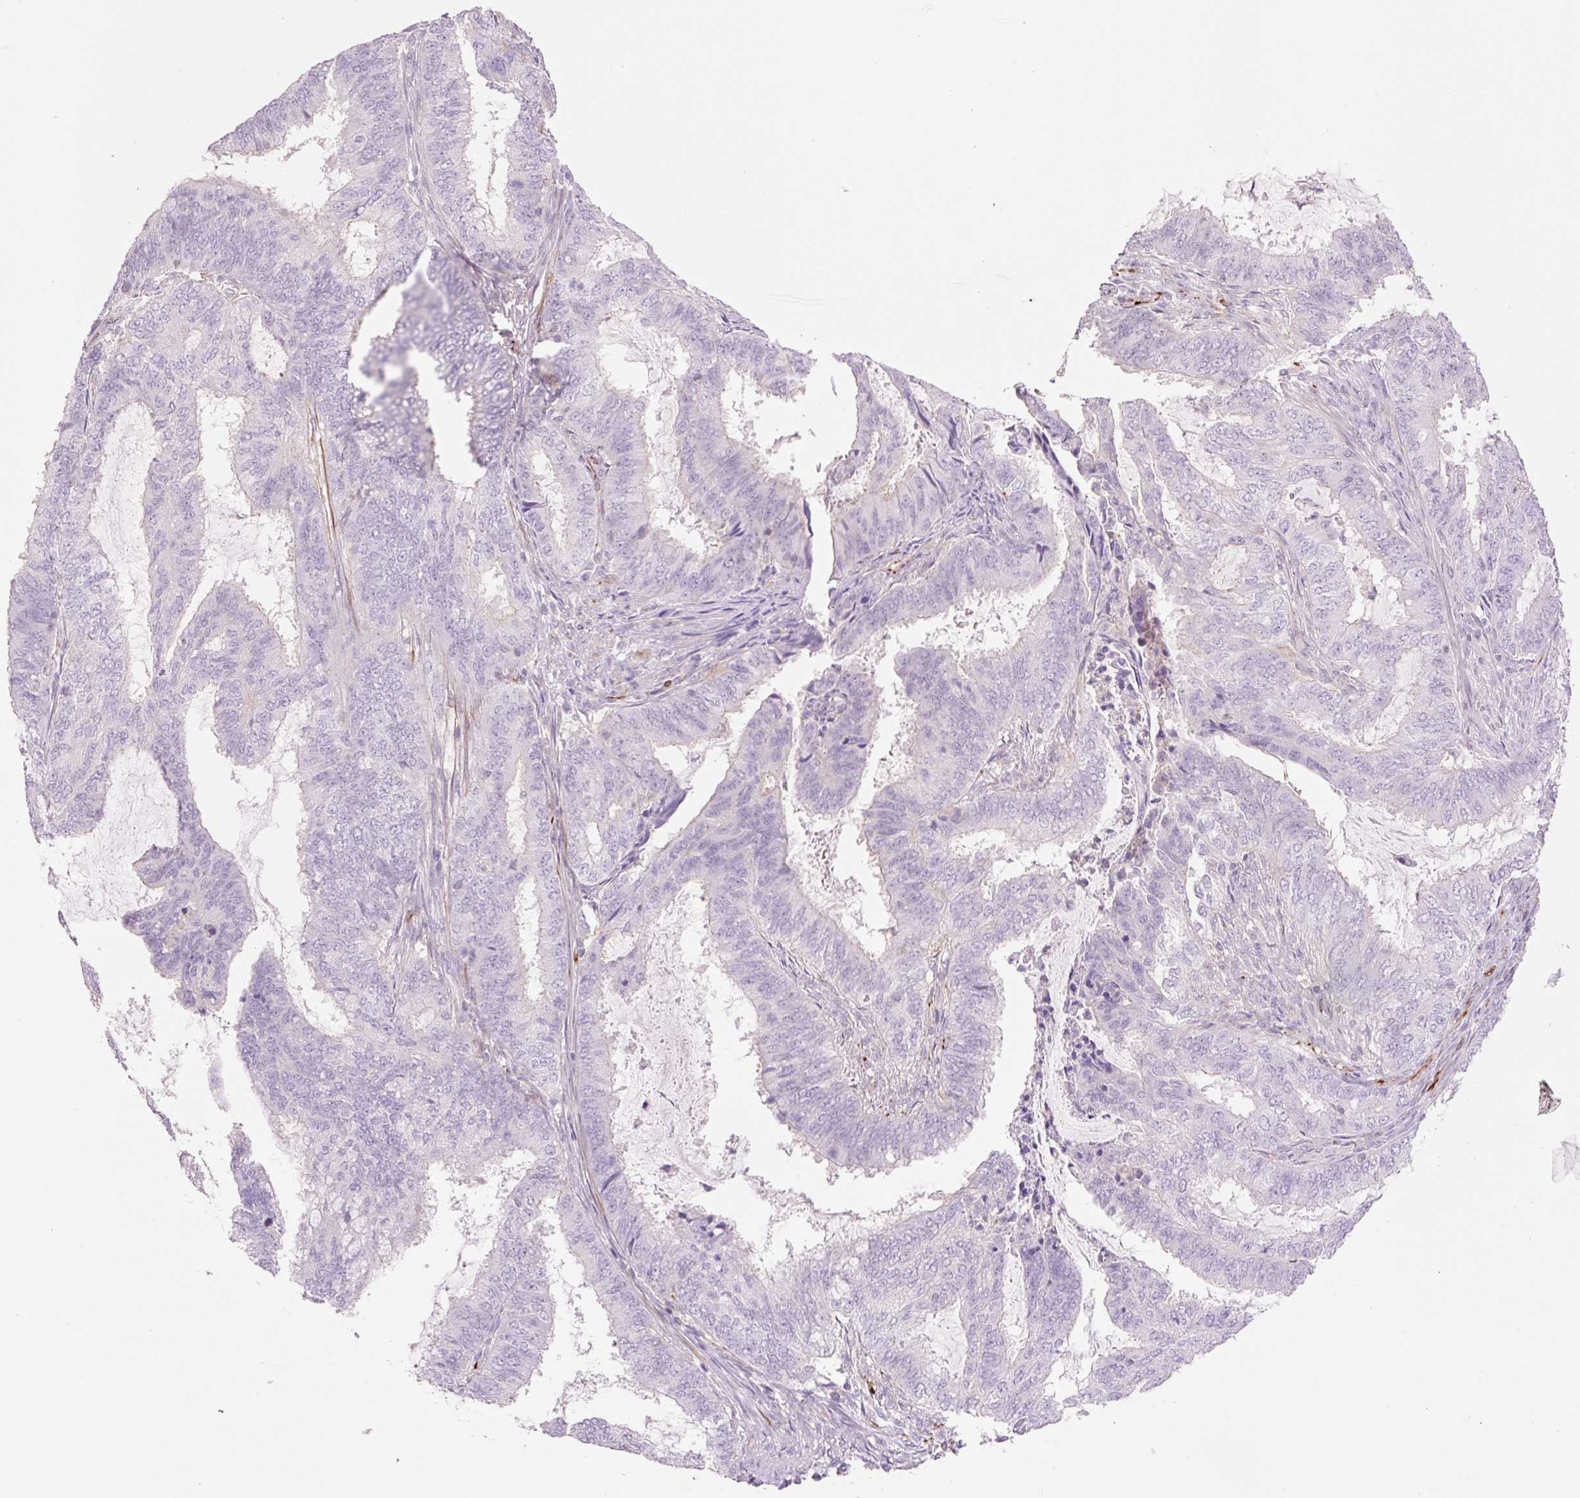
{"staining": {"intensity": "negative", "quantity": "none", "location": "none"}, "tissue": "endometrial cancer", "cell_type": "Tumor cells", "image_type": "cancer", "snomed": [{"axis": "morphology", "description": "Adenocarcinoma, NOS"}, {"axis": "topography", "description": "Endometrium"}], "caption": "Tumor cells show no significant protein expression in endometrial adenocarcinoma.", "gene": "ZFYVE21", "patient": {"sex": "female", "age": 51}}